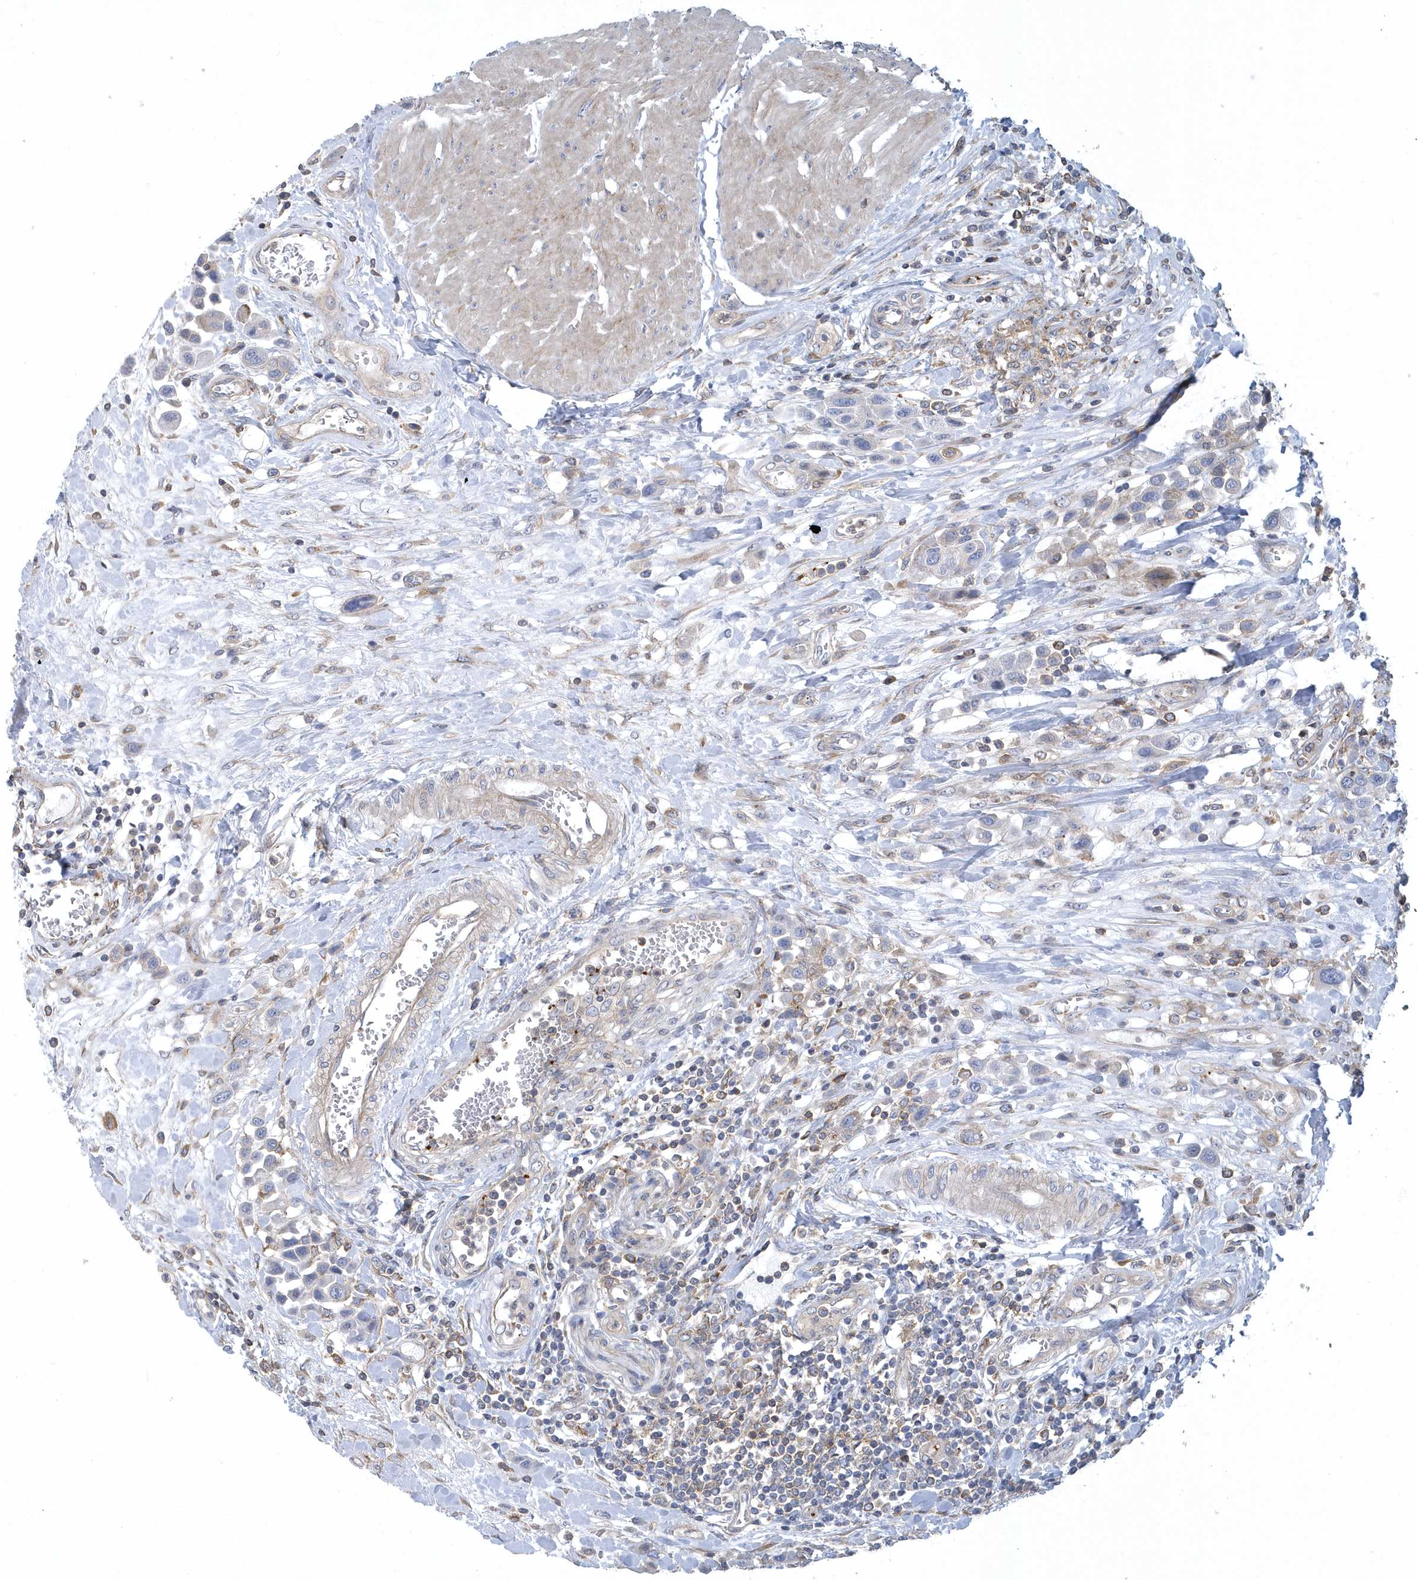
{"staining": {"intensity": "negative", "quantity": "none", "location": "none"}, "tissue": "urothelial cancer", "cell_type": "Tumor cells", "image_type": "cancer", "snomed": [{"axis": "morphology", "description": "Urothelial carcinoma, High grade"}, {"axis": "topography", "description": "Urinary bladder"}], "caption": "Immunohistochemistry histopathology image of human urothelial cancer stained for a protein (brown), which exhibits no staining in tumor cells. (Stains: DAB immunohistochemistry (IHC) with hematoxylin counter stain, Microscopy: brightfield microscopy at high magnification).", "gene": "ARAP2", "patient": {"sex": "male", "age": 50}}